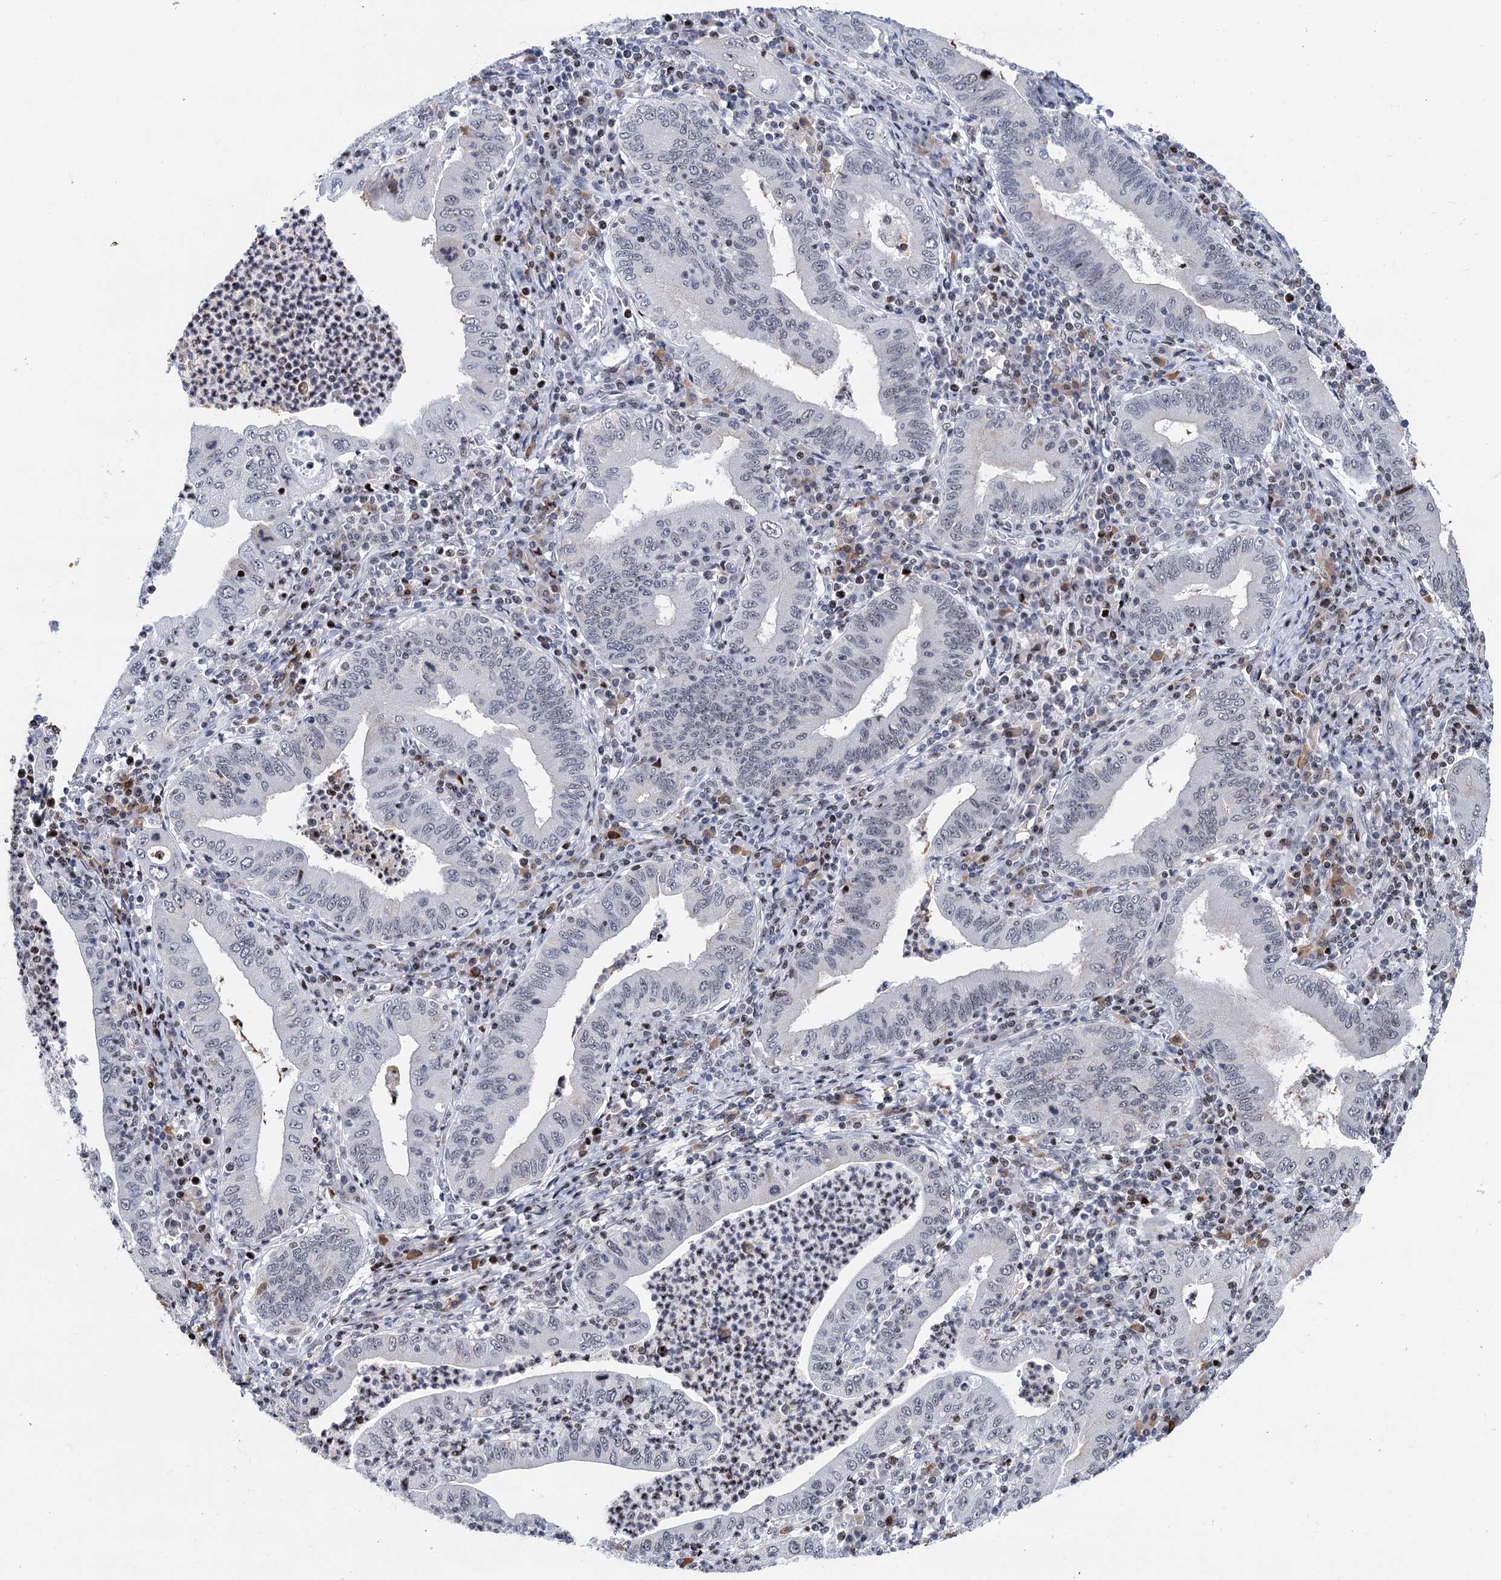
{"staining": {"intensity": "negative", "quantity": "none", "location": "none"}, "tissue": "stomach cancer", "cell_type": "Tumor cells", "image_type": "cancer", "snomed": [{"axis": "morphology", "description": "Normal tissue, NOS"}, {"axis": "morphology", "description": "Adenocarcinoma, NOS"}, {"axis": "topography", "description": "Esophagus"}, {"axis": "topography", "description": "Stomach, upper"}, {"axis": "topography", "description": "Peripheral nerve tissue"}], "caption": "DAB (3,3'-diaminobenzidine) immunohistochemical staining of human stomach cancer (adenocarcinoma) shows no significant staining in tumor cells.", "gene": "ZCCHC10", "patient": {"sex": "male", "age": 62}}